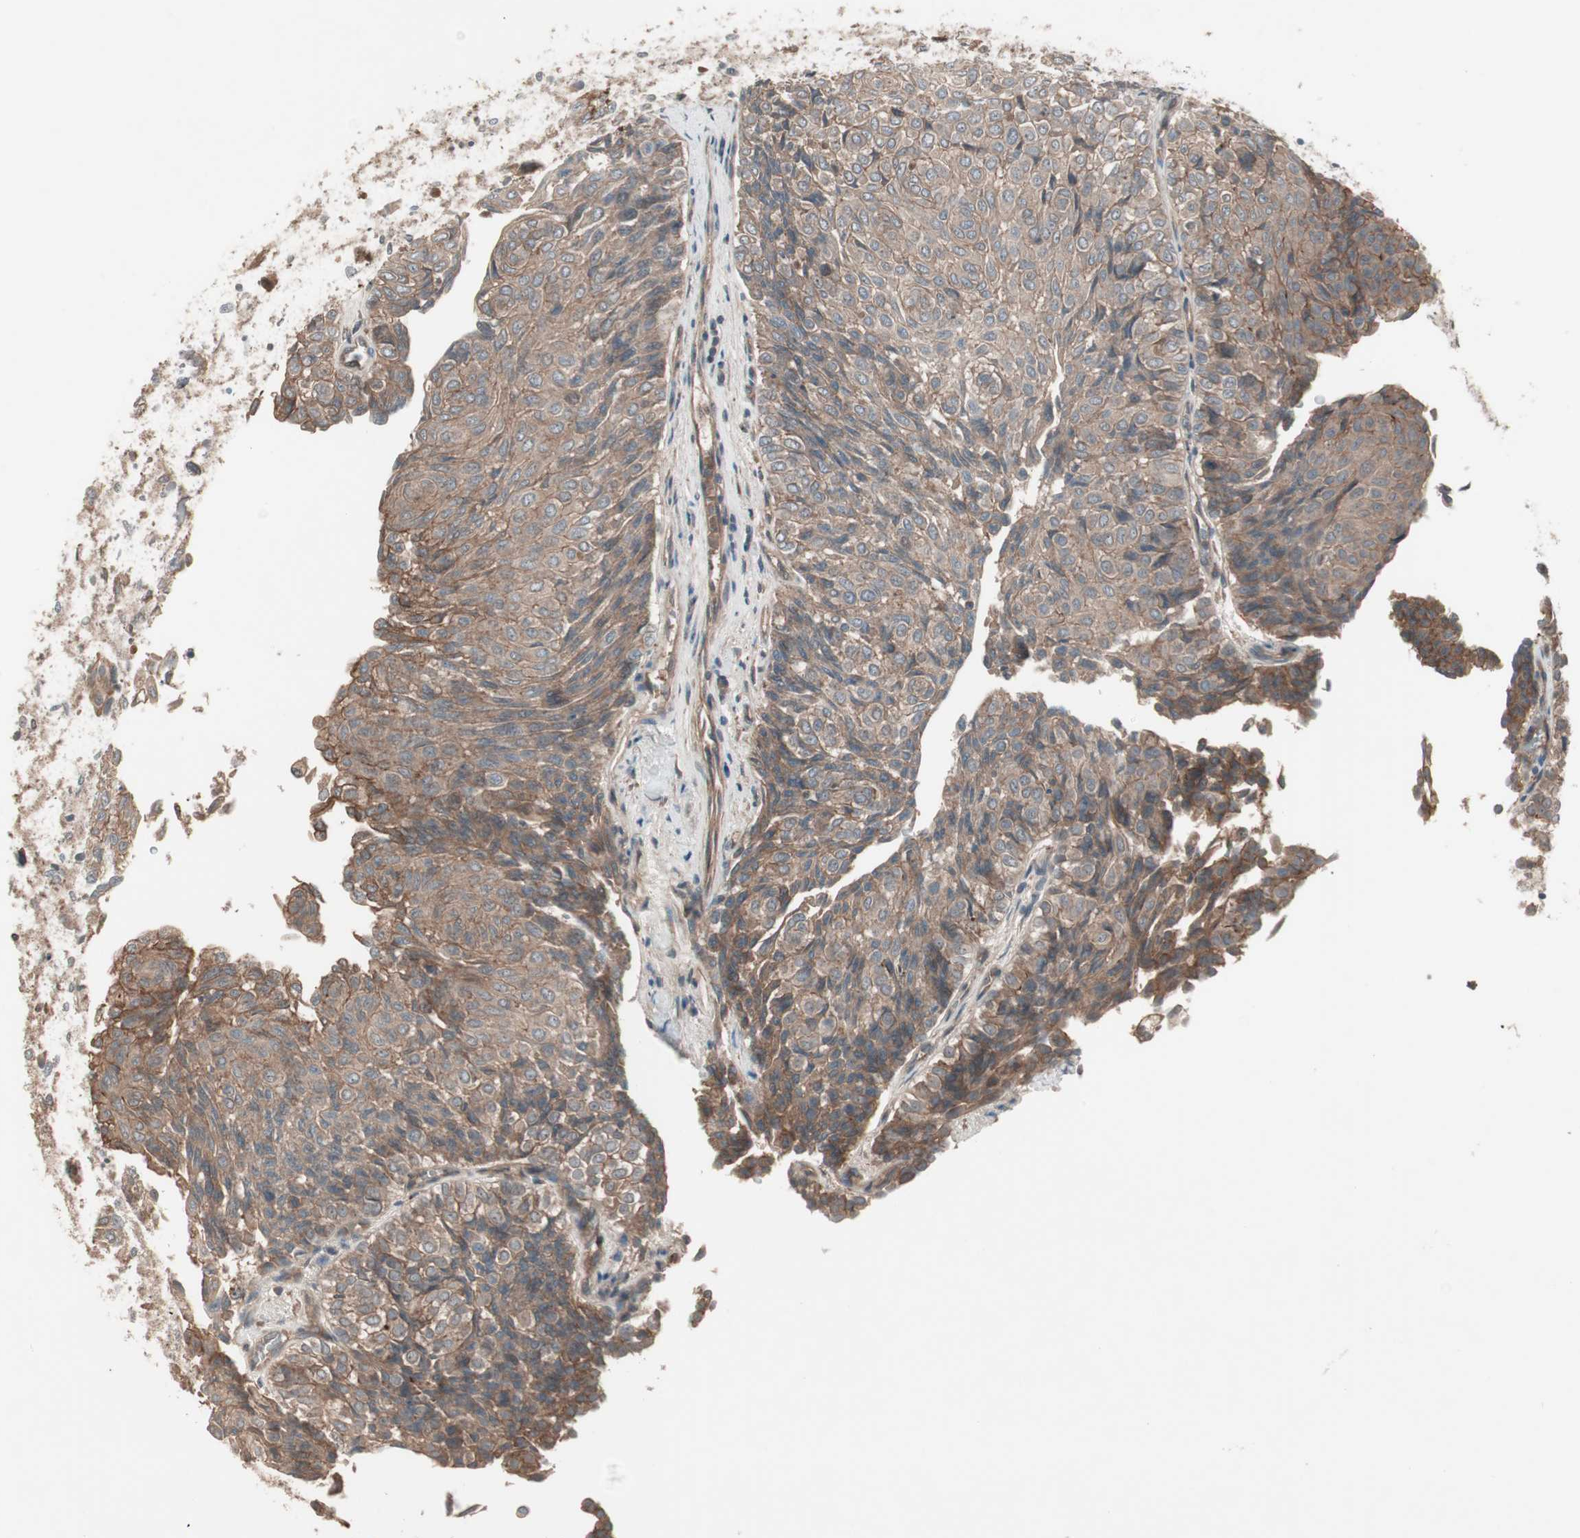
{"staining": {"intensity": "moderate", "quantity": ">75%", "location": "cytoplasmic/membranous"}, "tissue": "urothelial cancer", "cell_type": "Tumor cells", "image_type": "cancer", "snomed": [{"axis": "morphology", "description": "Urothelial carcinoma, Low grade"}, {"axis": "topography", "description": "Urinary bladder"}], "caption": "Urothelial cancer stained with a protein marker exhibits moderate staining in tumor cells.", "gene": "TFPI", "patient": {"sex": "male", "age": 78}}